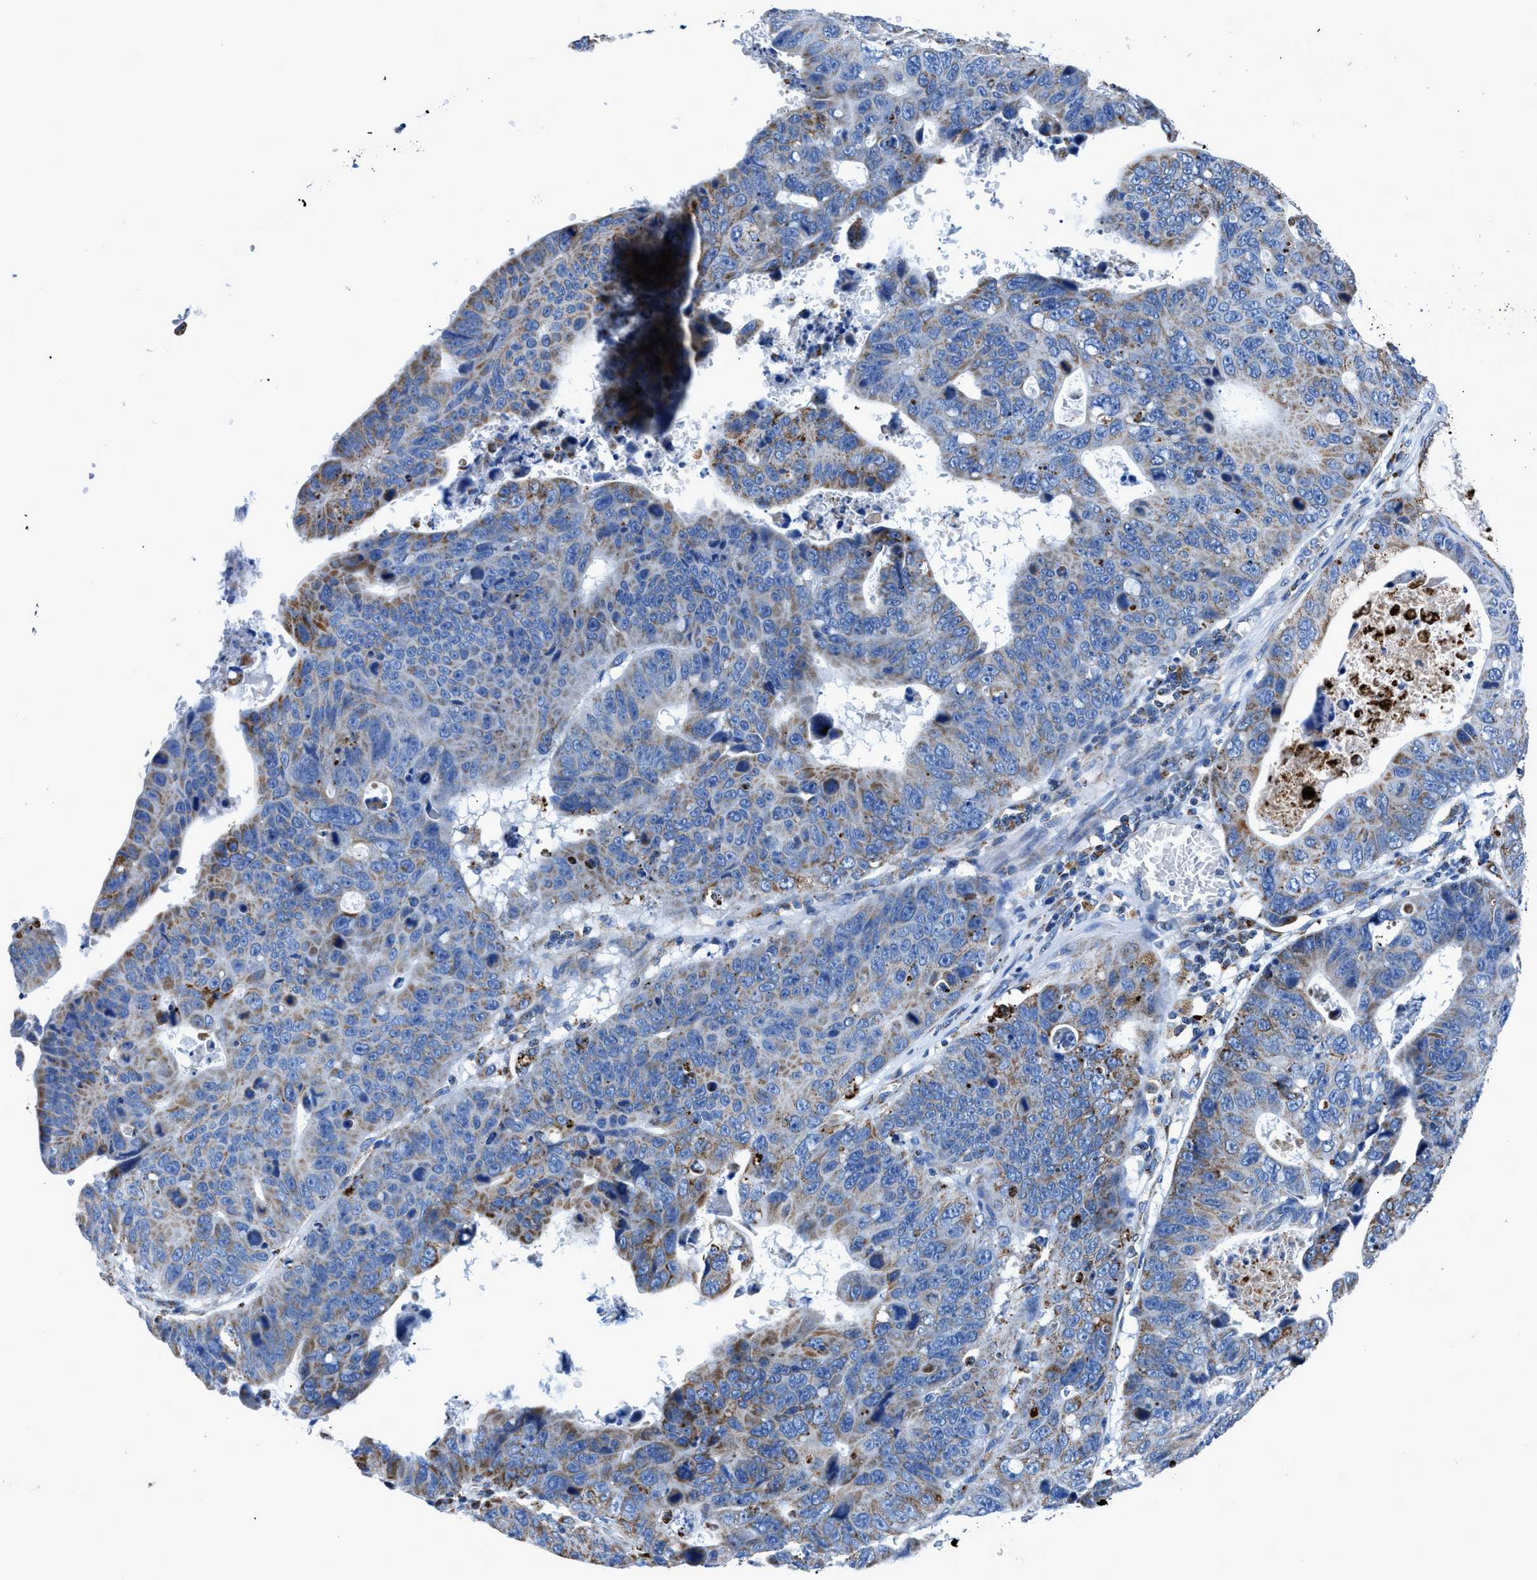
{"staining": {"intensity": "moderate", "quantity": "25%-75%", "location": "cytoplasmic/membranous"}, "tissue": "stomach cancer", "cell_type": "Tumor cells", "image_type": "cancer", "snomed": [{"axis": "morphology", "description": "Adenocarcinoma, NOS"}, {"axis": "topography", "description": "Stomach"}], "caption": "IHC (DAB (3,3'-diaminobenzidine)) staining of human stomach cancer (adenocarcinoma) displays moderate cytoplasmic/membranous protein staining in about 25%-75% of tumor cells.", "gene": "ZDHHC3", "patient": {"sex": "male", "age": 59}}